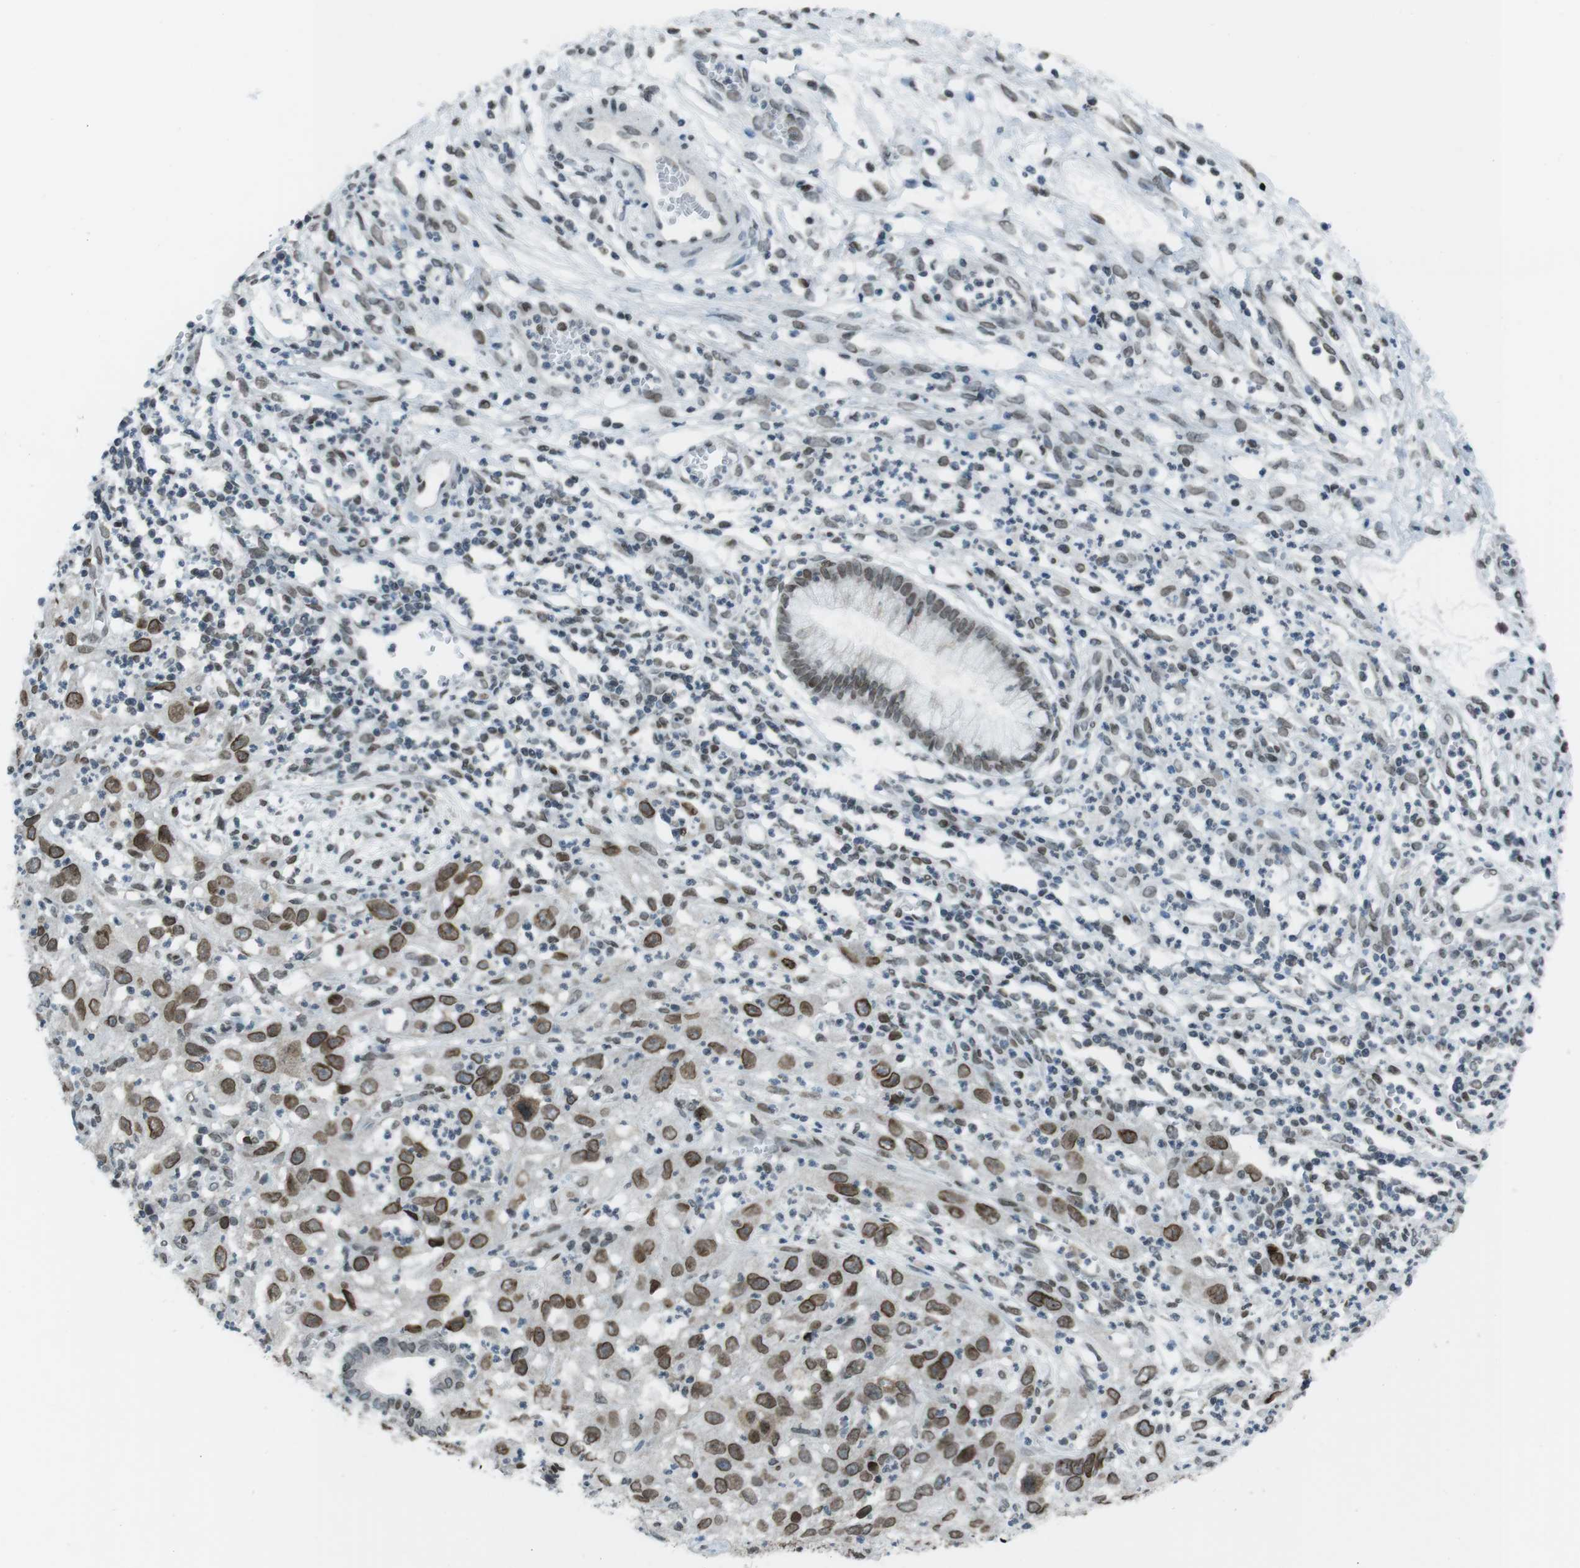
{"staining": {"intensity": "strong", "quantity": ">75%", "location": "cytoplasmic/membranous,nuclear"}, "tissue": "cervical cancer", "cell_type": "Tumor cells", "image_type": "cancer", "snomed": [{"axis": "morphology", "description": "Squamous cell carcinoma, NOS"}, {"axis": "topography", "description": "Cervix"}], "caption": "Approximately >75% of tumor cells in cervical squamous cell carcinoma display strong cytoplasmic/membranous and nuclear protein positivity as visualized by brown immunohistochemical staining.", "gene": "MAD1L1", "patient": {"sex": "female", "age": 32}}